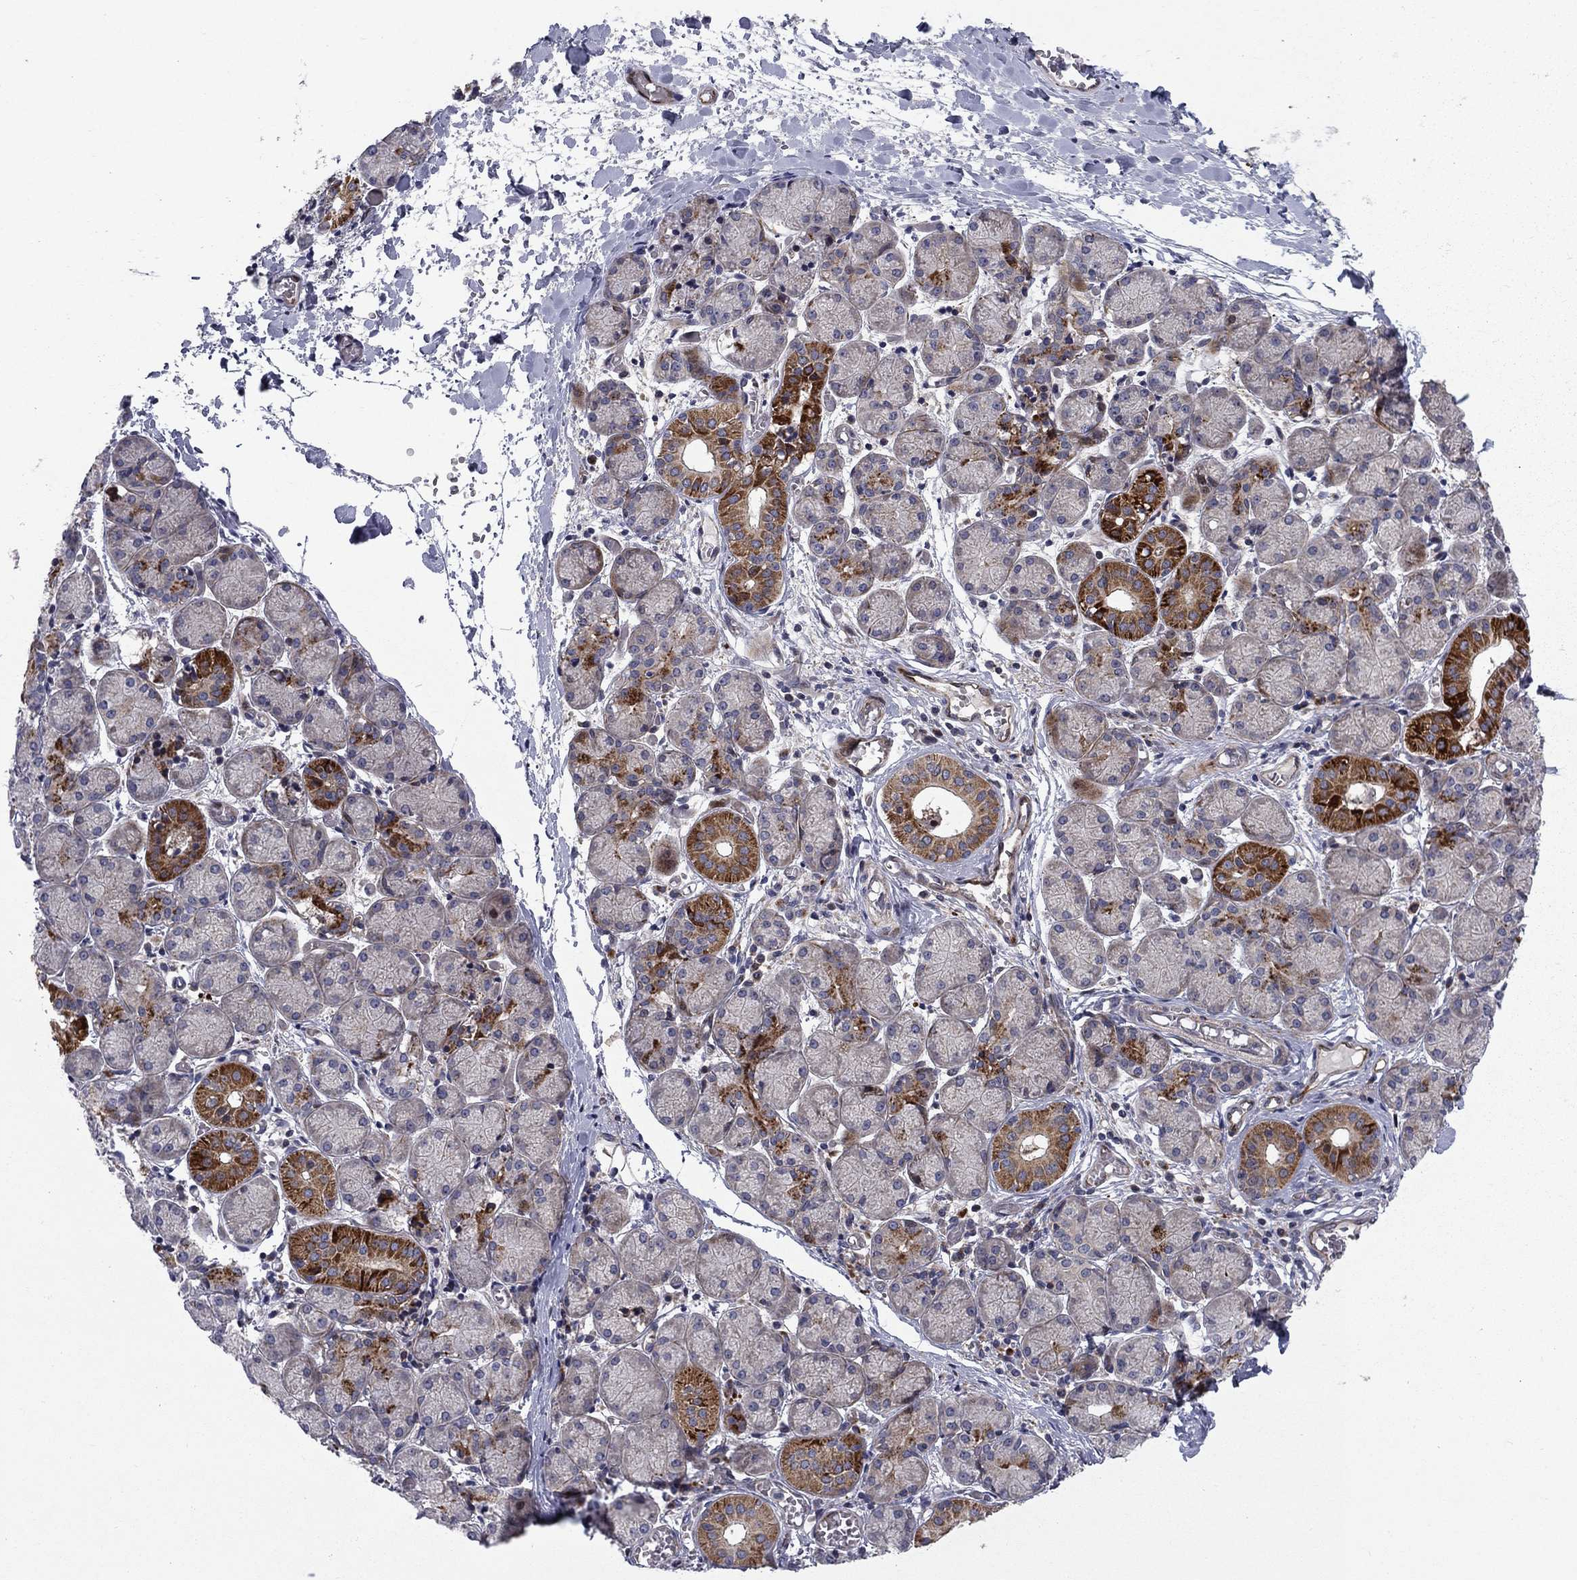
{"staining": {"intensity": "strong", "quantity": "<25%", "location": "cytoplasmic/membranous"}, "tissue": "salivary gland", "cell_type": "Glandular cells", "image_type": "normal", "snomed": [{"axis": "morphology", "description": "Normal tissue, NOS"}, {"axis": "topography", "description": "Salivary gland"}, {"axis": "topography", "description": "Peripheral nerve tissue"}], "caption": "Salivary gland stained with a brown dye displays strong cytoplasmic/membranous positive staining in about <25% of glandular cells.", "gene": "MIOS", "patient": {"sex": "female", "age": 24}}